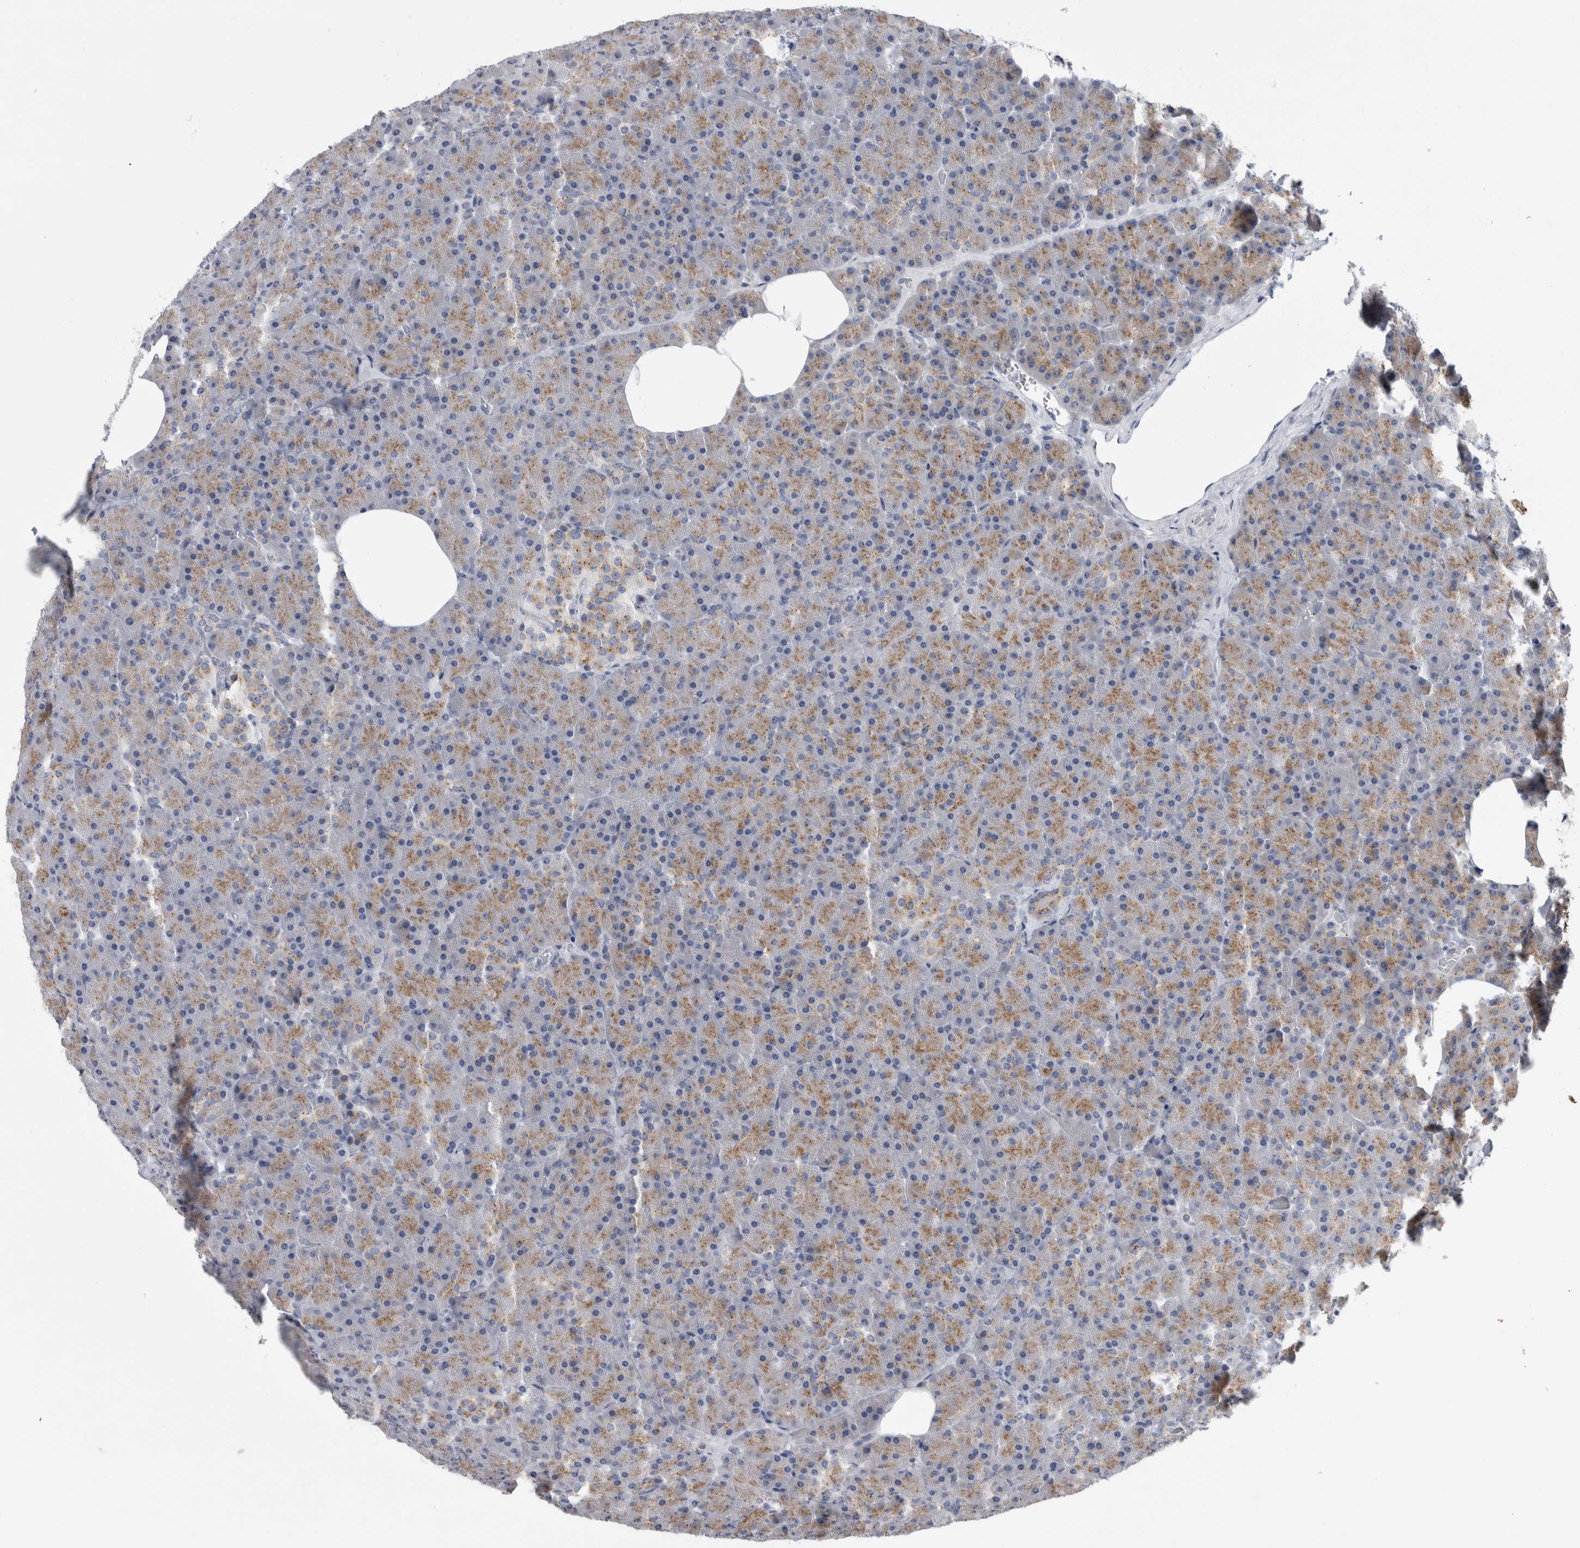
{"staining": {"intensity": "weak", "quantity": ">75%", "location": "cytoplasmic/membranous"}, "tissue": "pancreas", "cell_type": "Exocrine glandular cells", "image_type": "normal", "snomed": [{"axis": "morphology", "description": "Normal tissue, NOS"}, {"axis": "morphology", "description": "Carcinoid, malignant, NOS"}, {"axis": "topography", "description": "Pancreas"}], "caption": "Brown immunohistochemical staining in benign pancreas demonstrates weak cytoplasmic/membranous staining in about >75% of exocrine glandular cells. Using DAB (3,3'-diaminobenzidine) (brown) and hematoxylin (blue) stains, captured at high magnification using brightfield microscopy.", "gene": "AKAP9", "patient": {"sex": "female", "age": 35}}